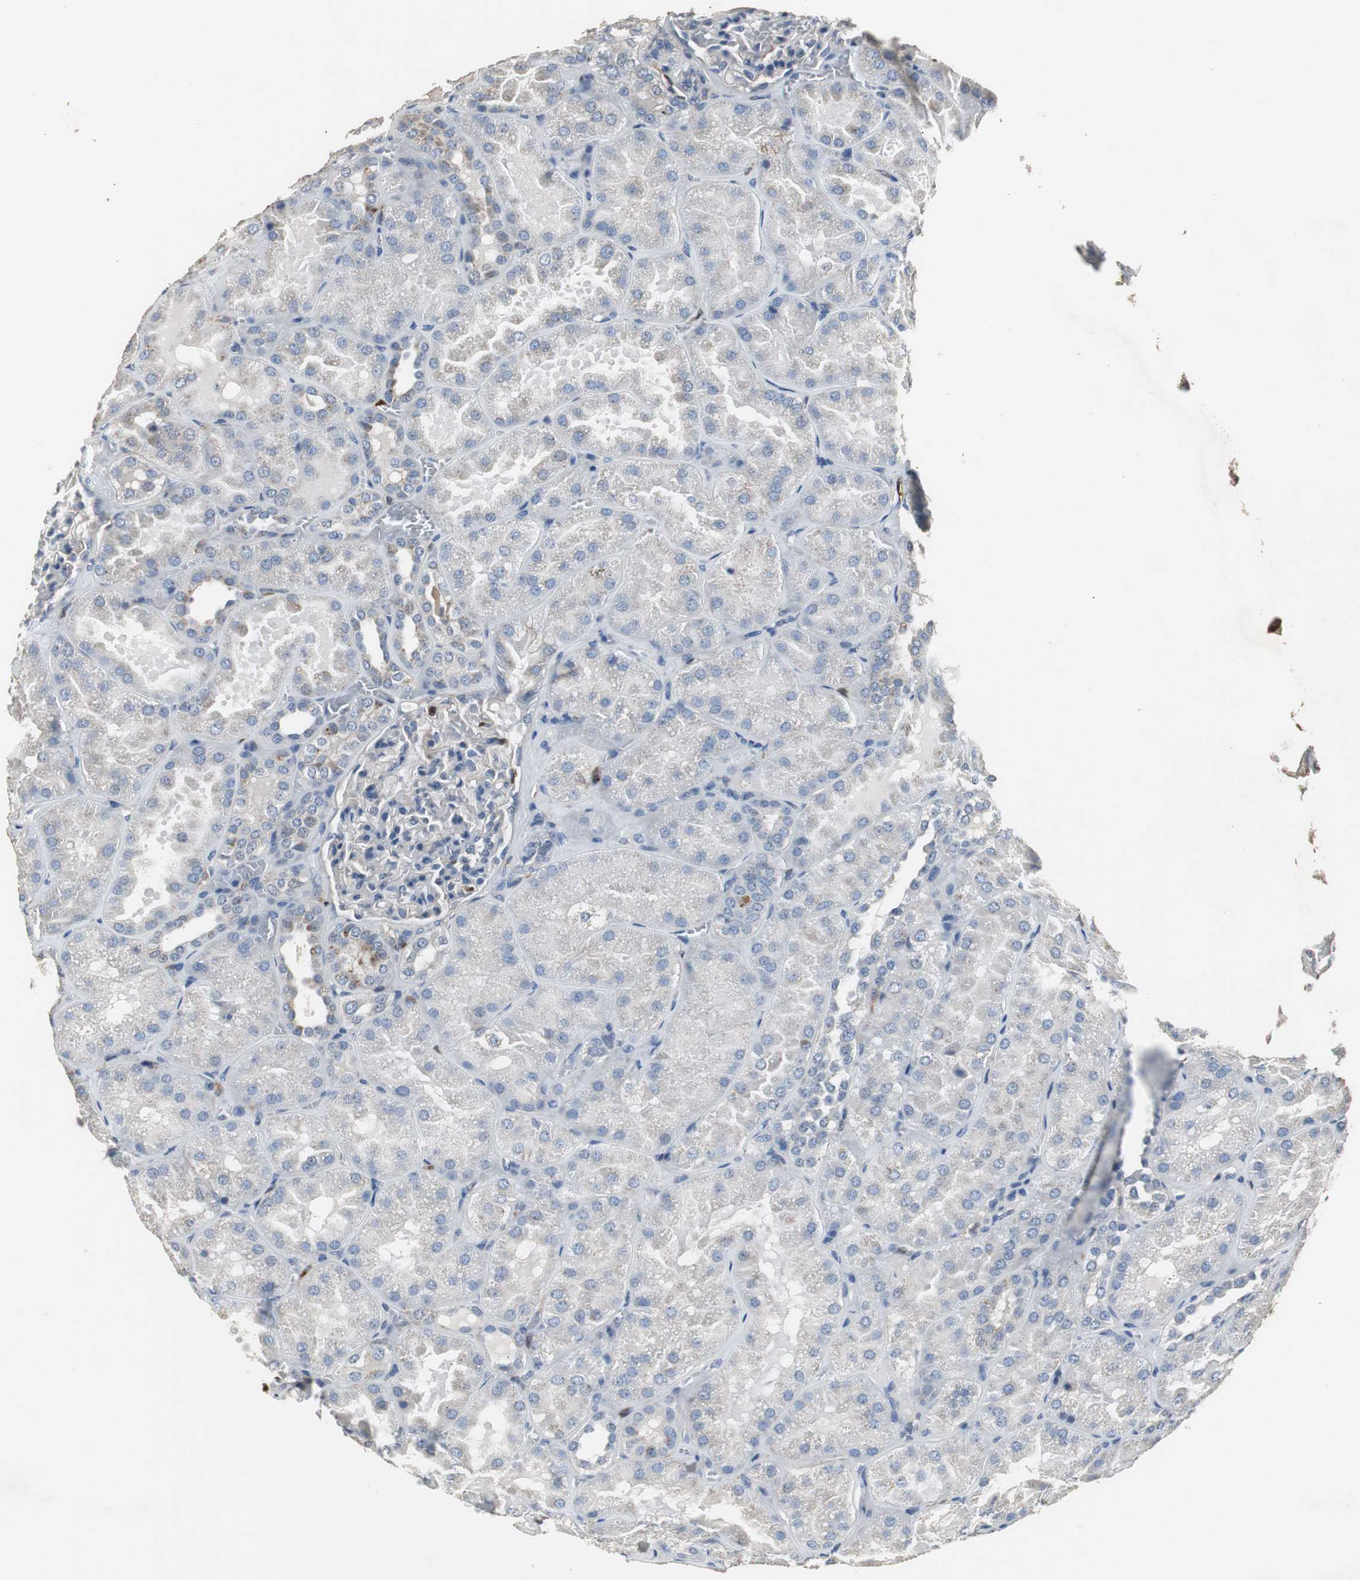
{"staining": {"intensity": "negative", "quantity": "none", "location": "none"}, "tissue": "kidney", "cell_type": "Cells in glomeruli", "image_type": "normal", "snomed": [{"axis": "morphology", "description": "Normal tissue, NOS"}, {"axis": "topography", "description": "Kidney"}], "caption": "Immunohistochemical staining of normal kidney exhibits no significant positivity in cells in glomeruli.", "gene": "NCF2", "patient": {"sex": "male", "age": 28}}